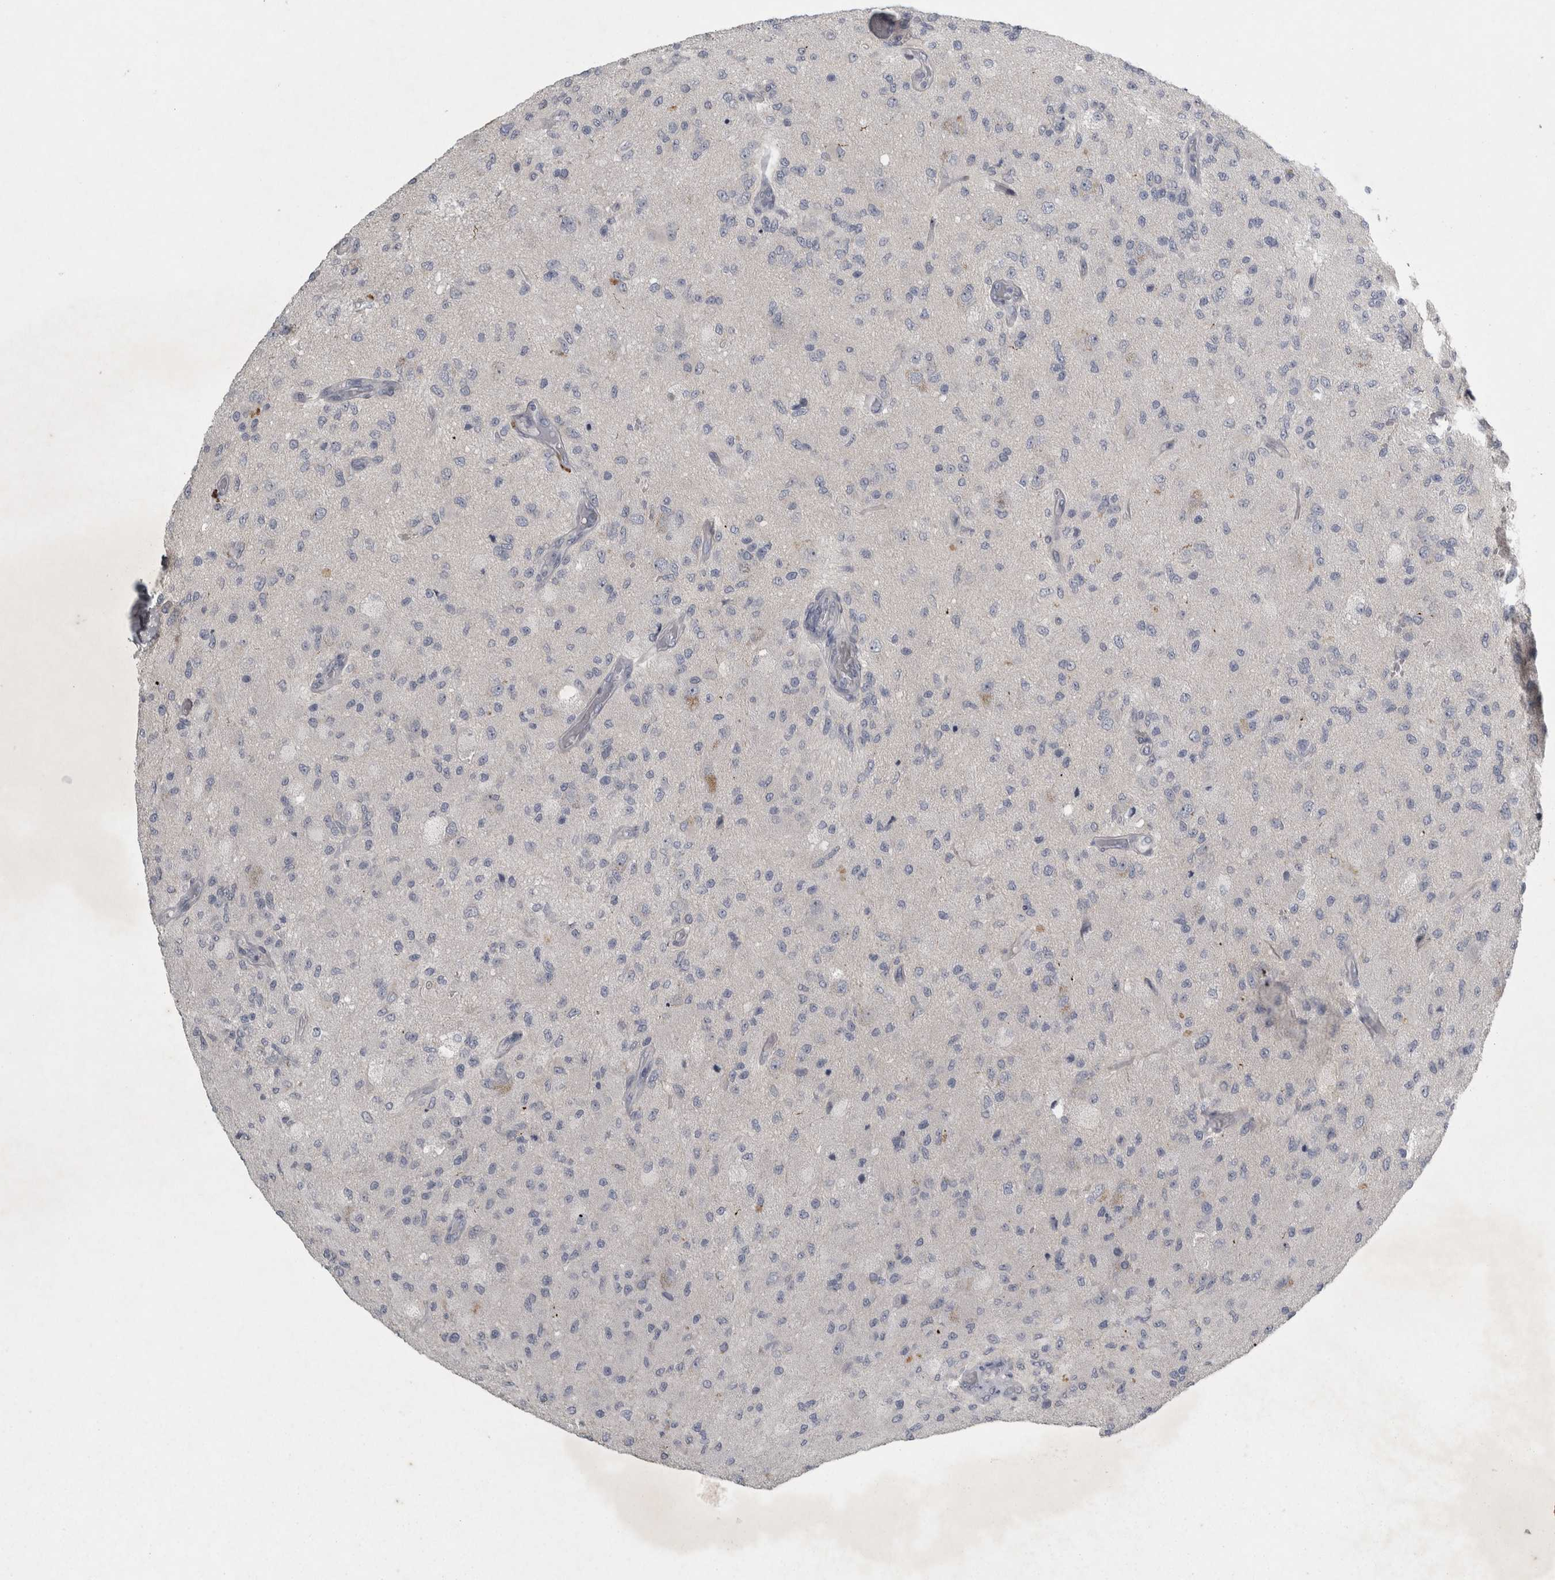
{"staining": {"intensity": "negative", "quantity": "none", "location": "none"}, "tissue": "glioma", "cell_type": "Tumor cells", "image_type": "cancer", "snomed": [{"axis": "morphology", "description": "Normal tissue, NOS"}, {"axis": "morphology", "description": "Glioma, malignant, High grade"}, {"axis": "topography", "description": "Cerebral cortex"}], "caption": "IHC of human glioma exhibits no positivity in tumor cells.", "gene": "ENPP7", "patient": {"sex": "male", "age": 77}}